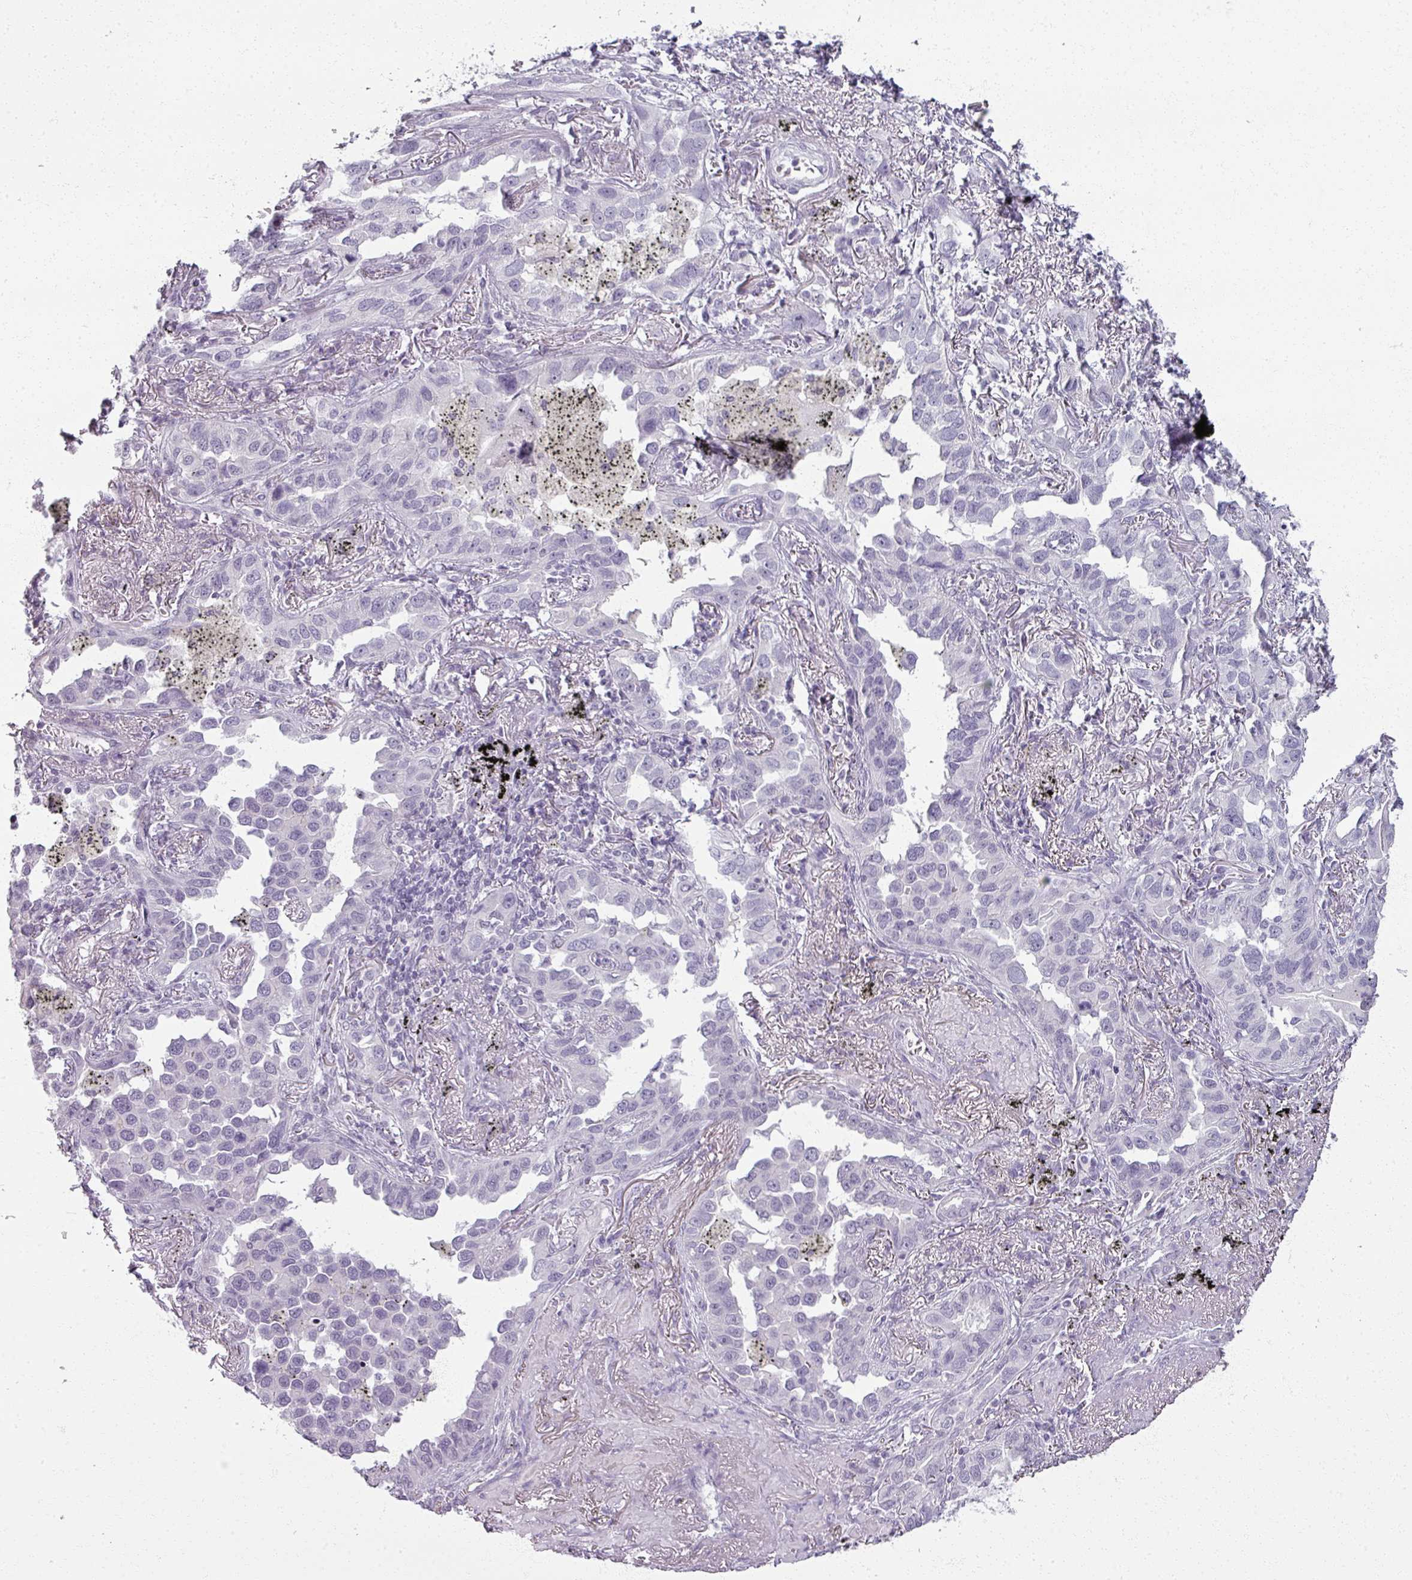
{"staining": {"intensity": "negative", "quantity": "none", "location": "none"}, "tissue": "lung cancer", "cell_type": "Tumor cells", "image_type": "cancer", "snomed": [{"axis": "morphology", "description": "Adenocarcinoma, NOS"}, {"axis": "topography", "description": "Lung"}], "caption": "DAB (3,3'-diaminobenzidine) immunohistochemical staining of lung cancer (adenocarcinoma) reveals no significant staining in tumor cells.", "gene": "RFPL2", "patient": {"sex": "male", "age": 67}}